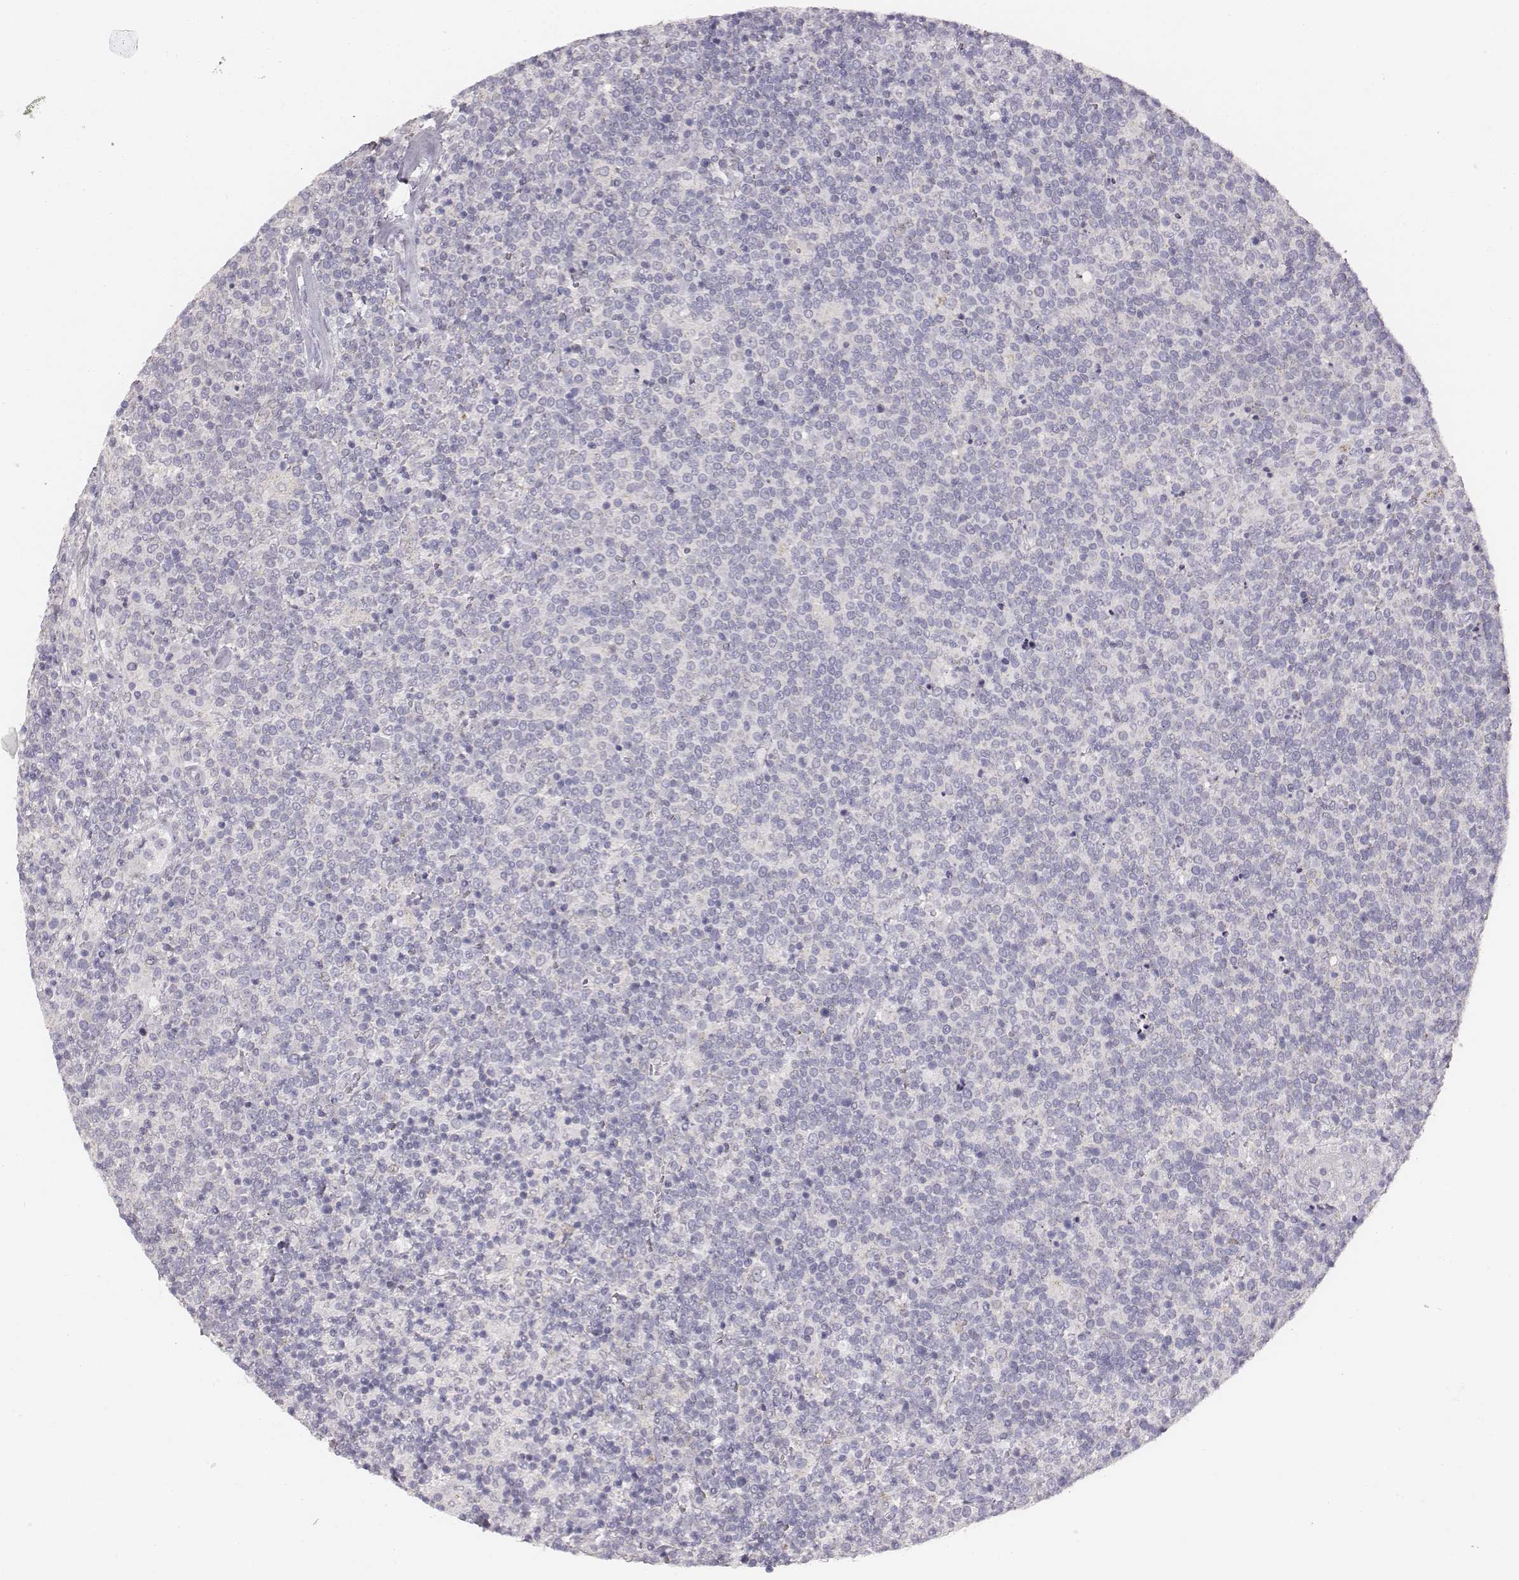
{"staining": {"intensity": "negative", "quantity": "none", "location": "none"}, "tissue": "lymphoma", "cell_type": "Tumor cells", "image_type": "cancer", "snomed": [{"axis": "morphology", "description": "Malignant lymphoma, non-Hodgkin's type, High grade"}, {"axis": "topography", "description": "Lymph node"}], "caption": "A histopathology image of human lymphoma is negative for staining in tumor cells.", "gene": "ABCD3", "patient": {"sex": "male", "age": 61}}